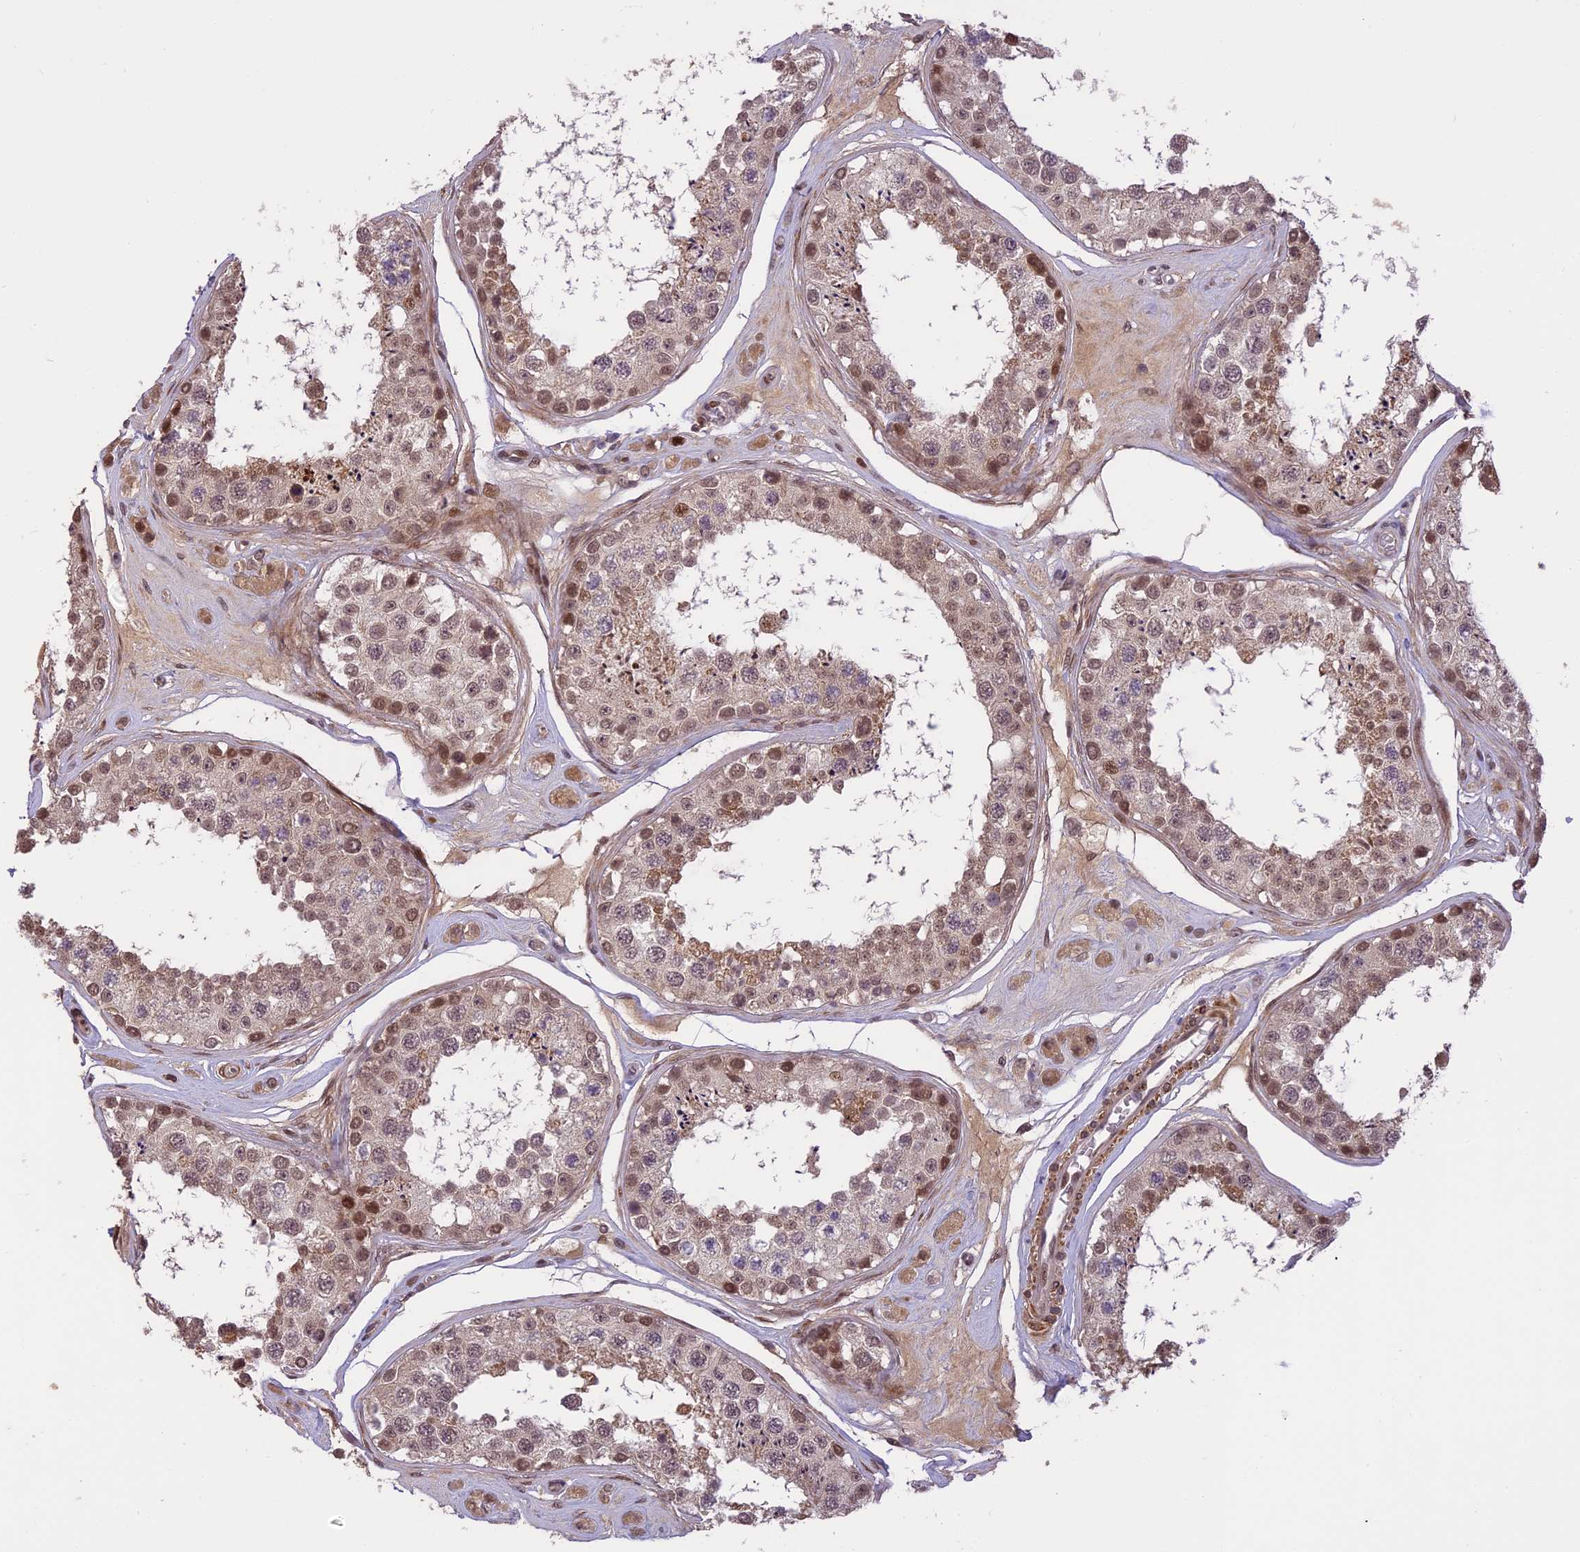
{"staining": {"intensity": "moderate", "quantity": "25%-75%", "location": "cytoplasmic/membranous,nuclear"}, "tissue": "testis", "cell_type": "Cells in seminiferous ducts", "image_type": "normal", "snomed": [{"axis": "morphology", "description": "Normal tissue, NOS"}, {"axis": "topography", "description": "Testis"}], "caption": "A histopathology image showing moderate cytoplasmic/membranous,nuclear positivity in about 25%-75% of cells in seminiferous ducts in benign testis, as visualized by brown immunohistochemical staining.", "gene": "PRELID2", "patient": {"sex": "male", "age": 25}}